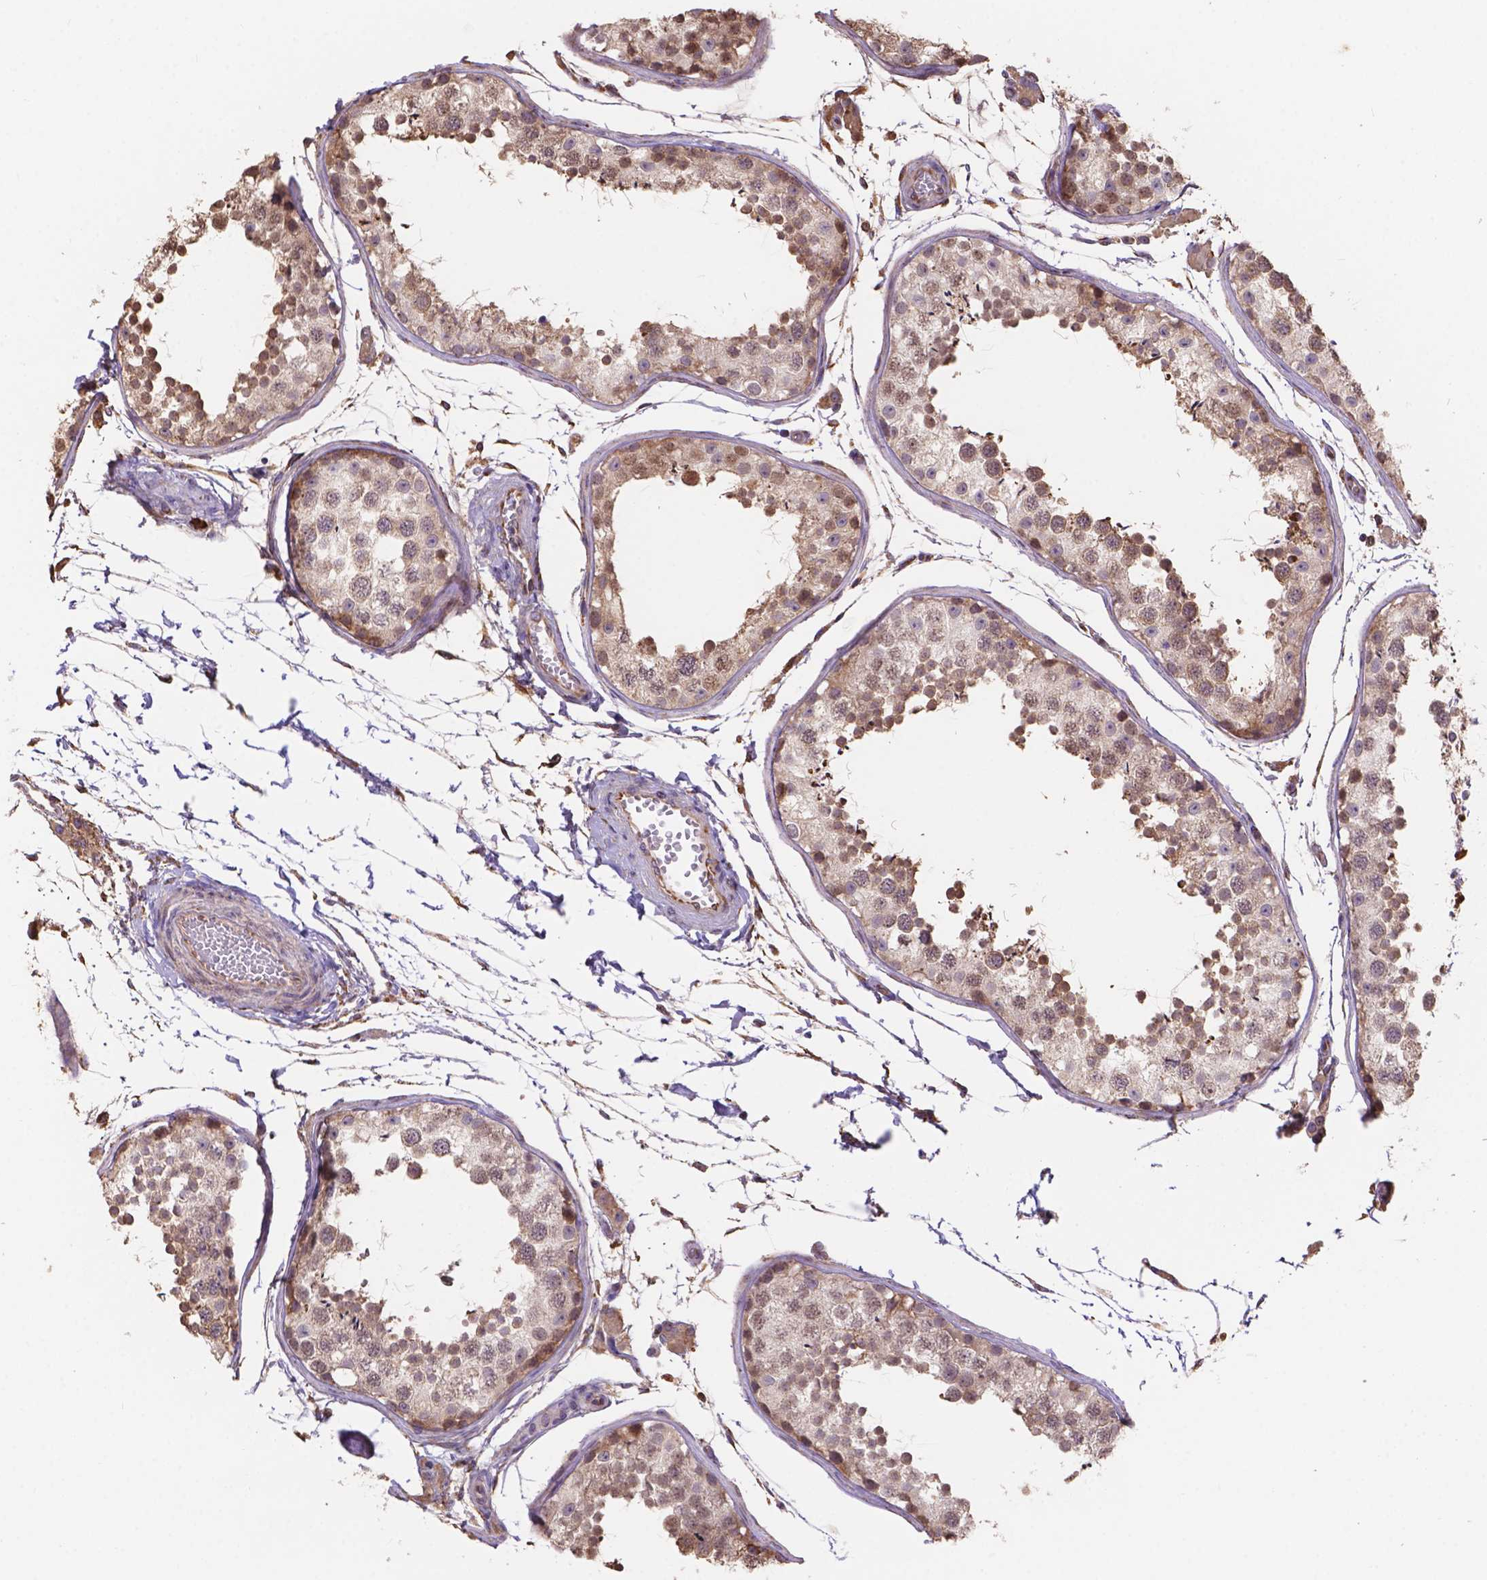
{"staining": {"intensity": "moderate", "quantity": "25%-75%", "location": "cytoplasmic/membranous"}, "tissue": "testis", "cell_type": "Cells in seminiferous ducts", "image_type": "normal", "snomed": [{"axis": "morphology", "description": "Normal tissue, NOS"}, {"axis": "topography", "description": "Testis"}], "caption": "A brown stain labels moderate cytoplasmic/membranous expression of a protein in cells in seminiferous ducts of normal human testis.", "gene": "IPO11", "patient": {"sex": "male", "age": 29}}